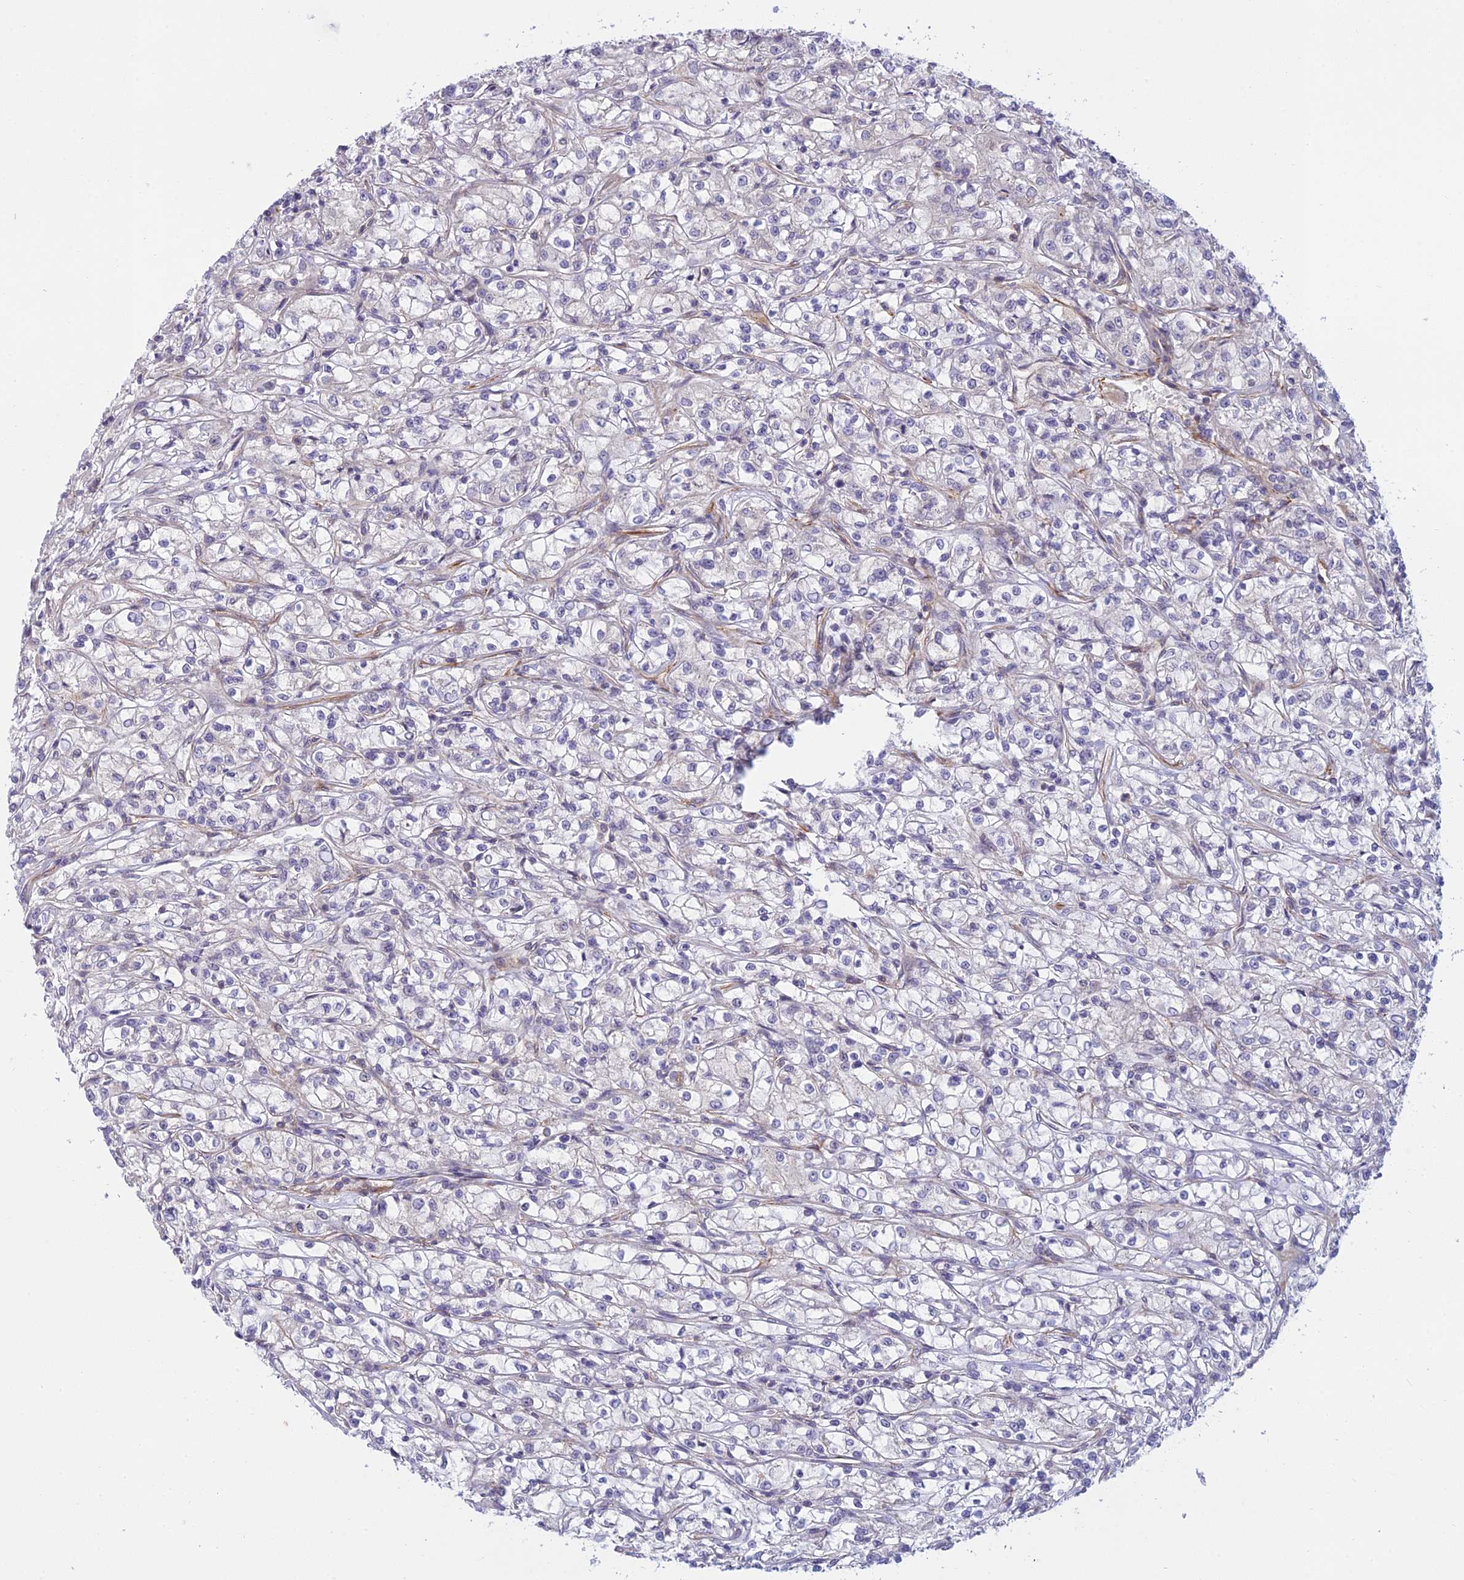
{"staining": {"intensity": "negative", "quantity": "none", "location": "none"}, "tissue": "renal cancer", "cell_type": "Tumor cells", "image_type": "cancer", "snomed": [{"axis": "morphology", "description": "Adenocarcinoma, NOS"}, {"axis": "topography", "description": "Kidney"}], "caption": "High magnification brightfield microscopy of renal adenocarcinoma stained with DAB (3,3'-diaminobenzidine) (brown) and counterstained with hematoxylin (blue): tumor cells show no significant staining.", "gene": "FBXW4", "patient": {"sex": "female", "age": 59}}